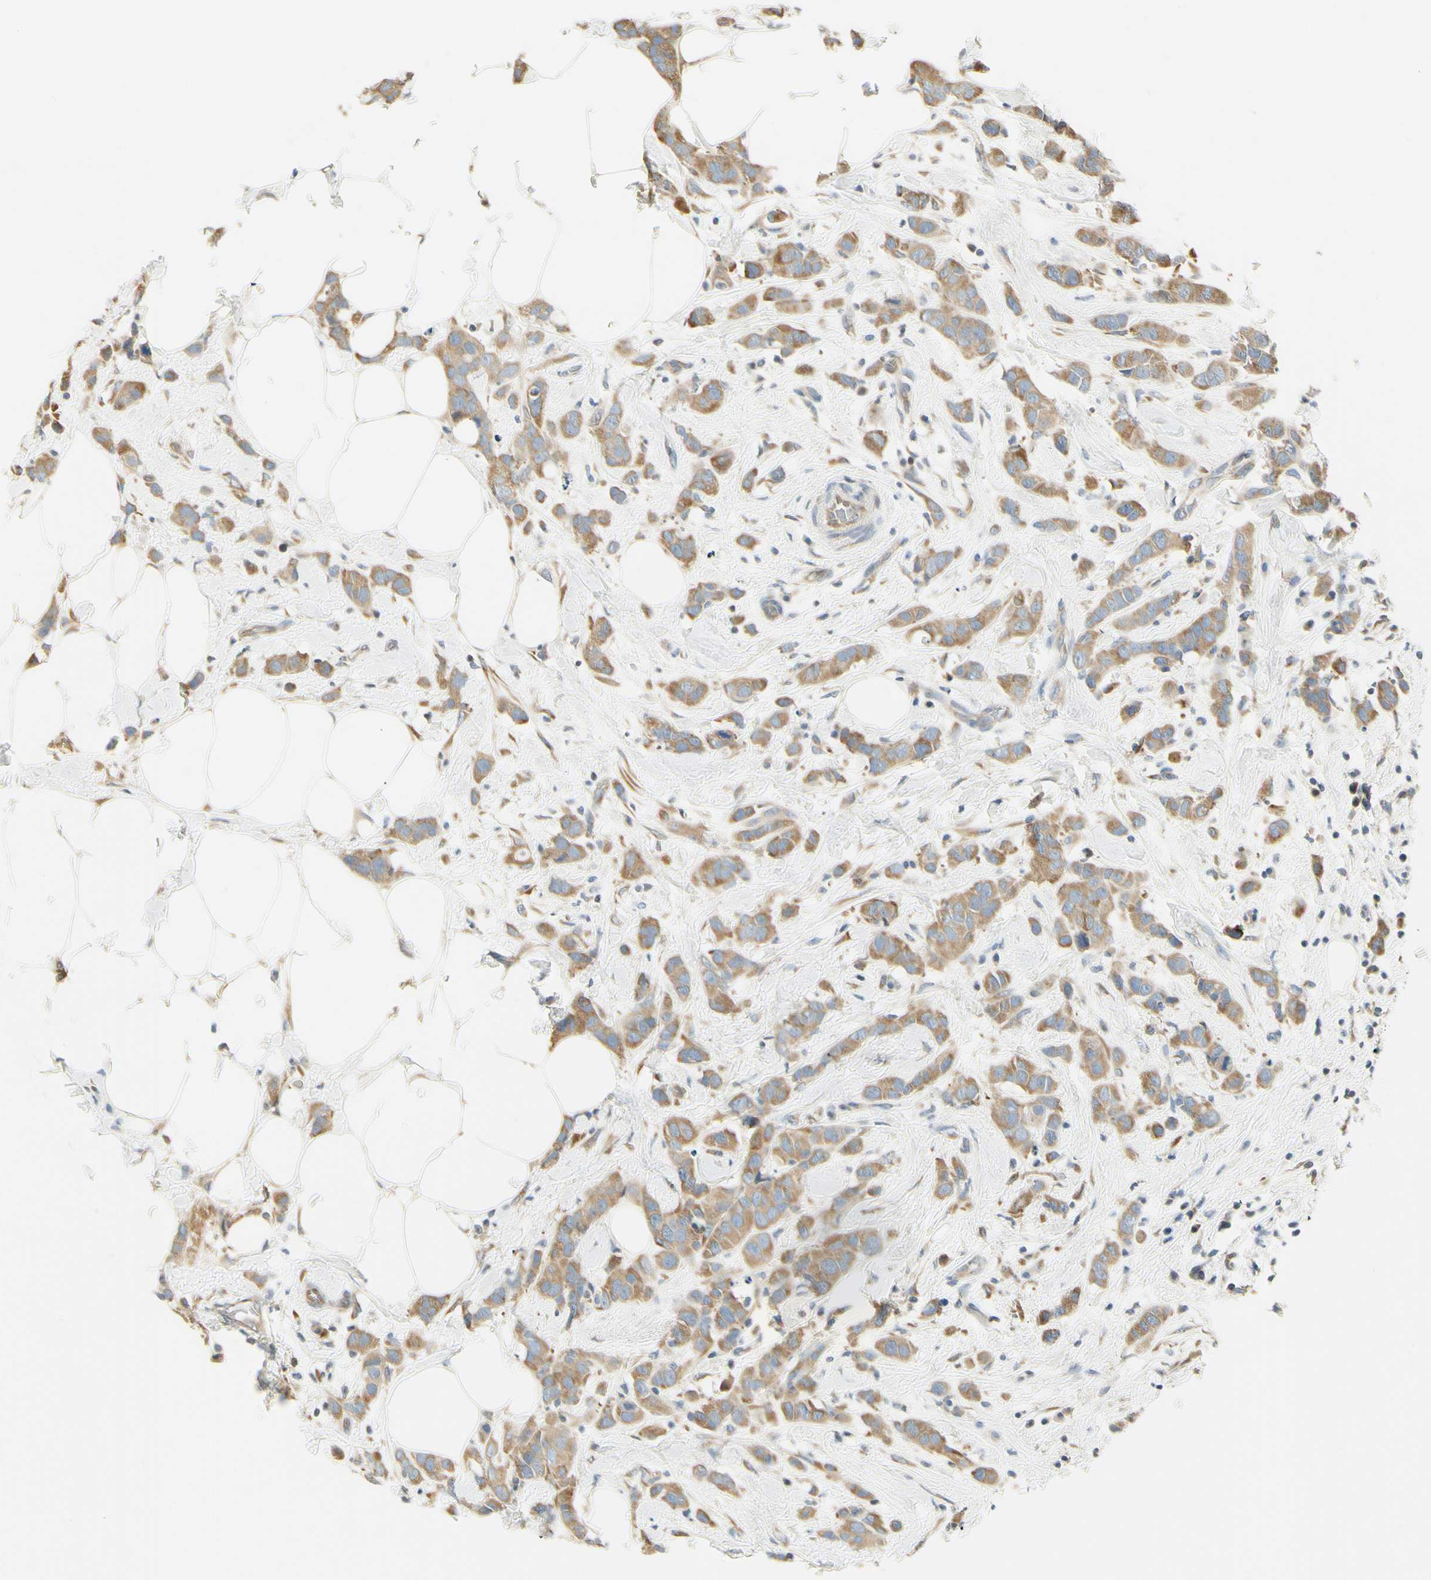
{"staining": {"intensity": "moderate", "quantity": ">75%", "location": "cytoplasmic/membranous"}, "tissue": "breast cancer", "cell_type": "Tumor cells", "image_type": "cancer", "snomed": [{"axis": "morphology", "description": "Normal tissue, NOS"}, {"axis": "morphology", "description": "Duct carcinoma"}, {"axis": "topography", "description": "Breast"}], "caption": "Breast cancer was stained to show a protein in brown. There is medium levels of moderate cytoplasmic/membranous staining in about >75% of tumor cells. (DAB = brown stain, brightfield microscopy at high magnification).", "gene": "IGDCC4", "patient": {"sex": "female", "age": 50}}